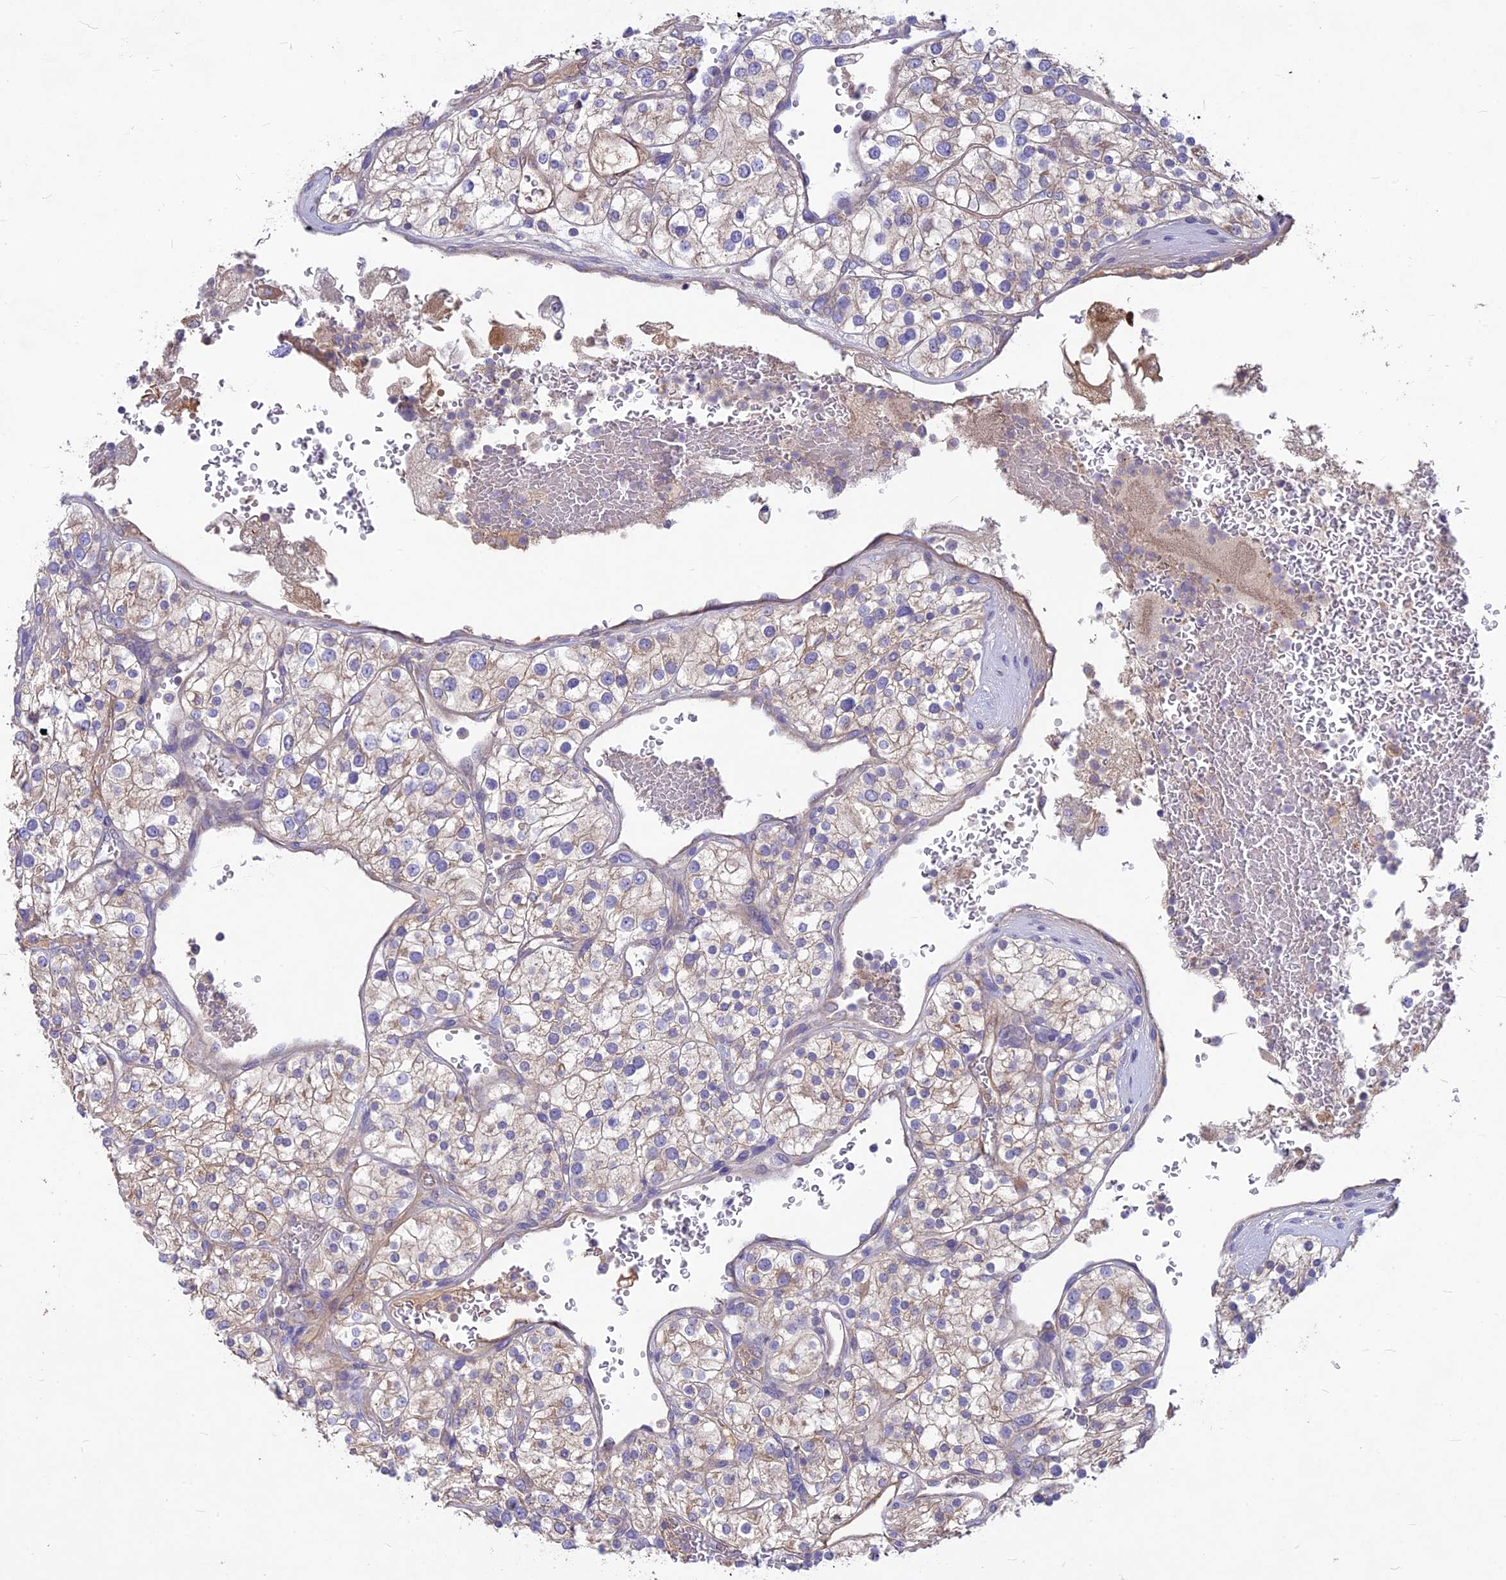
{"staining": {"intensity": "weak", "quantity": "<25%", "location": "cytoplasmic/membranous"}, "tissue": "renal cancer", "cell_type": "Tumor cells", "image_type": "cancer", "snomed": [{"axis": "morphology", "description": "Adenocarcinoma, NOS"}, {"axis": "topography", "description": "Kidney"}], "caption": "This is an immunohistochemistry (IHC) photomicrograph of adenocarcinoma (renal). There is no staining in tumor cells.", "gene": "PZP", "patient": {"sex": "male", "age": 80}}